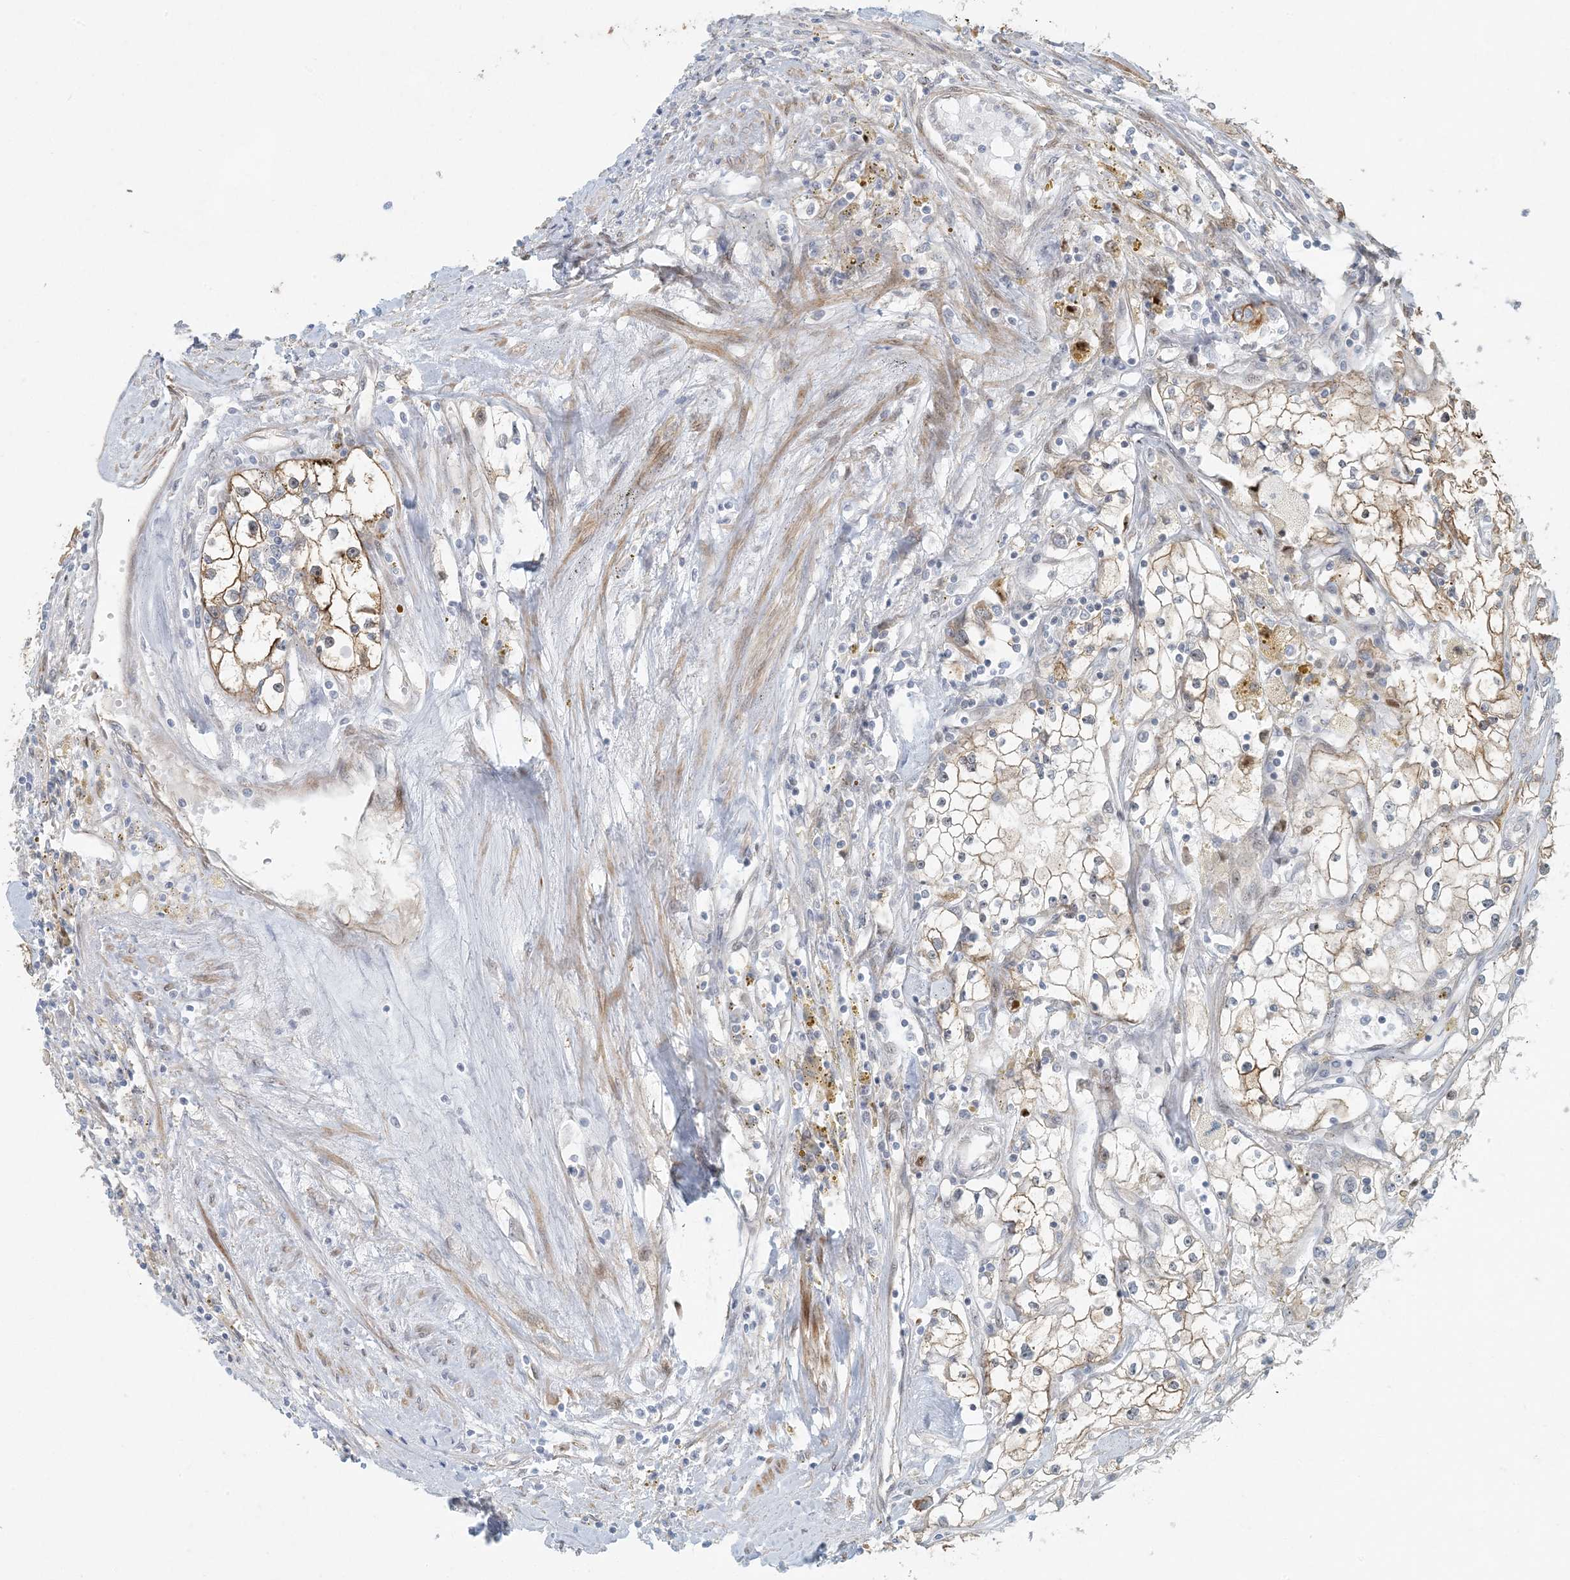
{"staining": {"intensity": "moderate", "quantity": ">75%", "location": "cytoplasmic/membranous"}, "tissue": "renal cancer", "cell_type": "Tumor cells", "image_type": "cancer", "snomed": [{"axis": "morphology", "description": "Adenocarcinoma, NOS"}, {"axis": "topography", "description": "Kidney"}], "caption": "Tumor cells show moderate cytoplasmic/membranous staining in approximately >75% of cells in renal cancer (adenocarcinoma).", "gene": "BCORL1", "patient": {"sex": "male", "age": 56}}